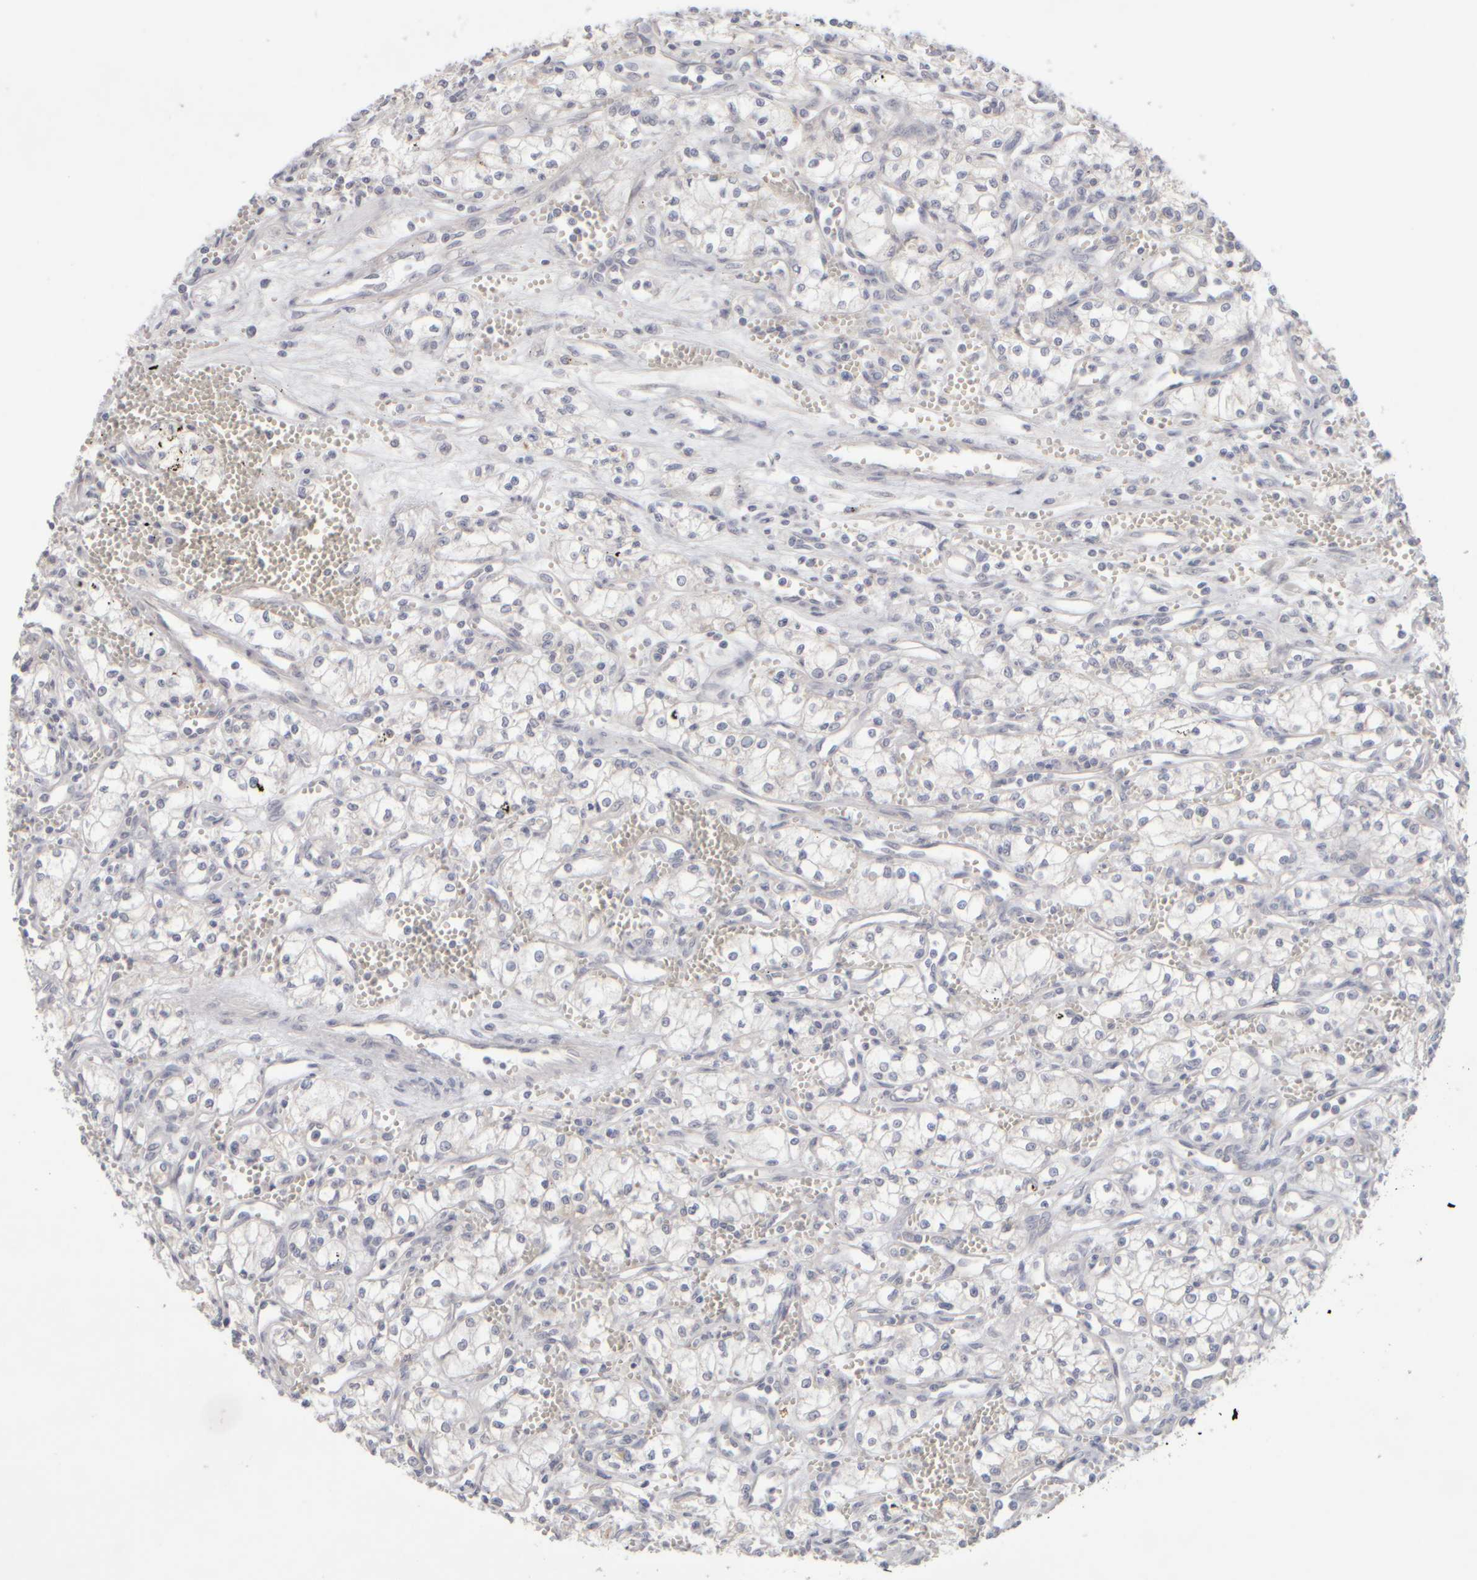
{"staining": {"intensity": "negative", "quantity": "none", "location": "none"}, "tissue": "renal cancer", "cell_type": "Tumor cells", "image_type": "cancer", "snomed": [{"axis": "morphology", "description": "Adenocarcinoma, NOS"}, {"axis": "topography", "description": "Kidney"}], "caption": "The immunohistochemistry (IHC) histopathology image has no significant staining in tumor cells of renal cancer (adenocarcinoma) tissue.", "gene": "ZNF112", "patient": {"sex": "male", "age": 59}}